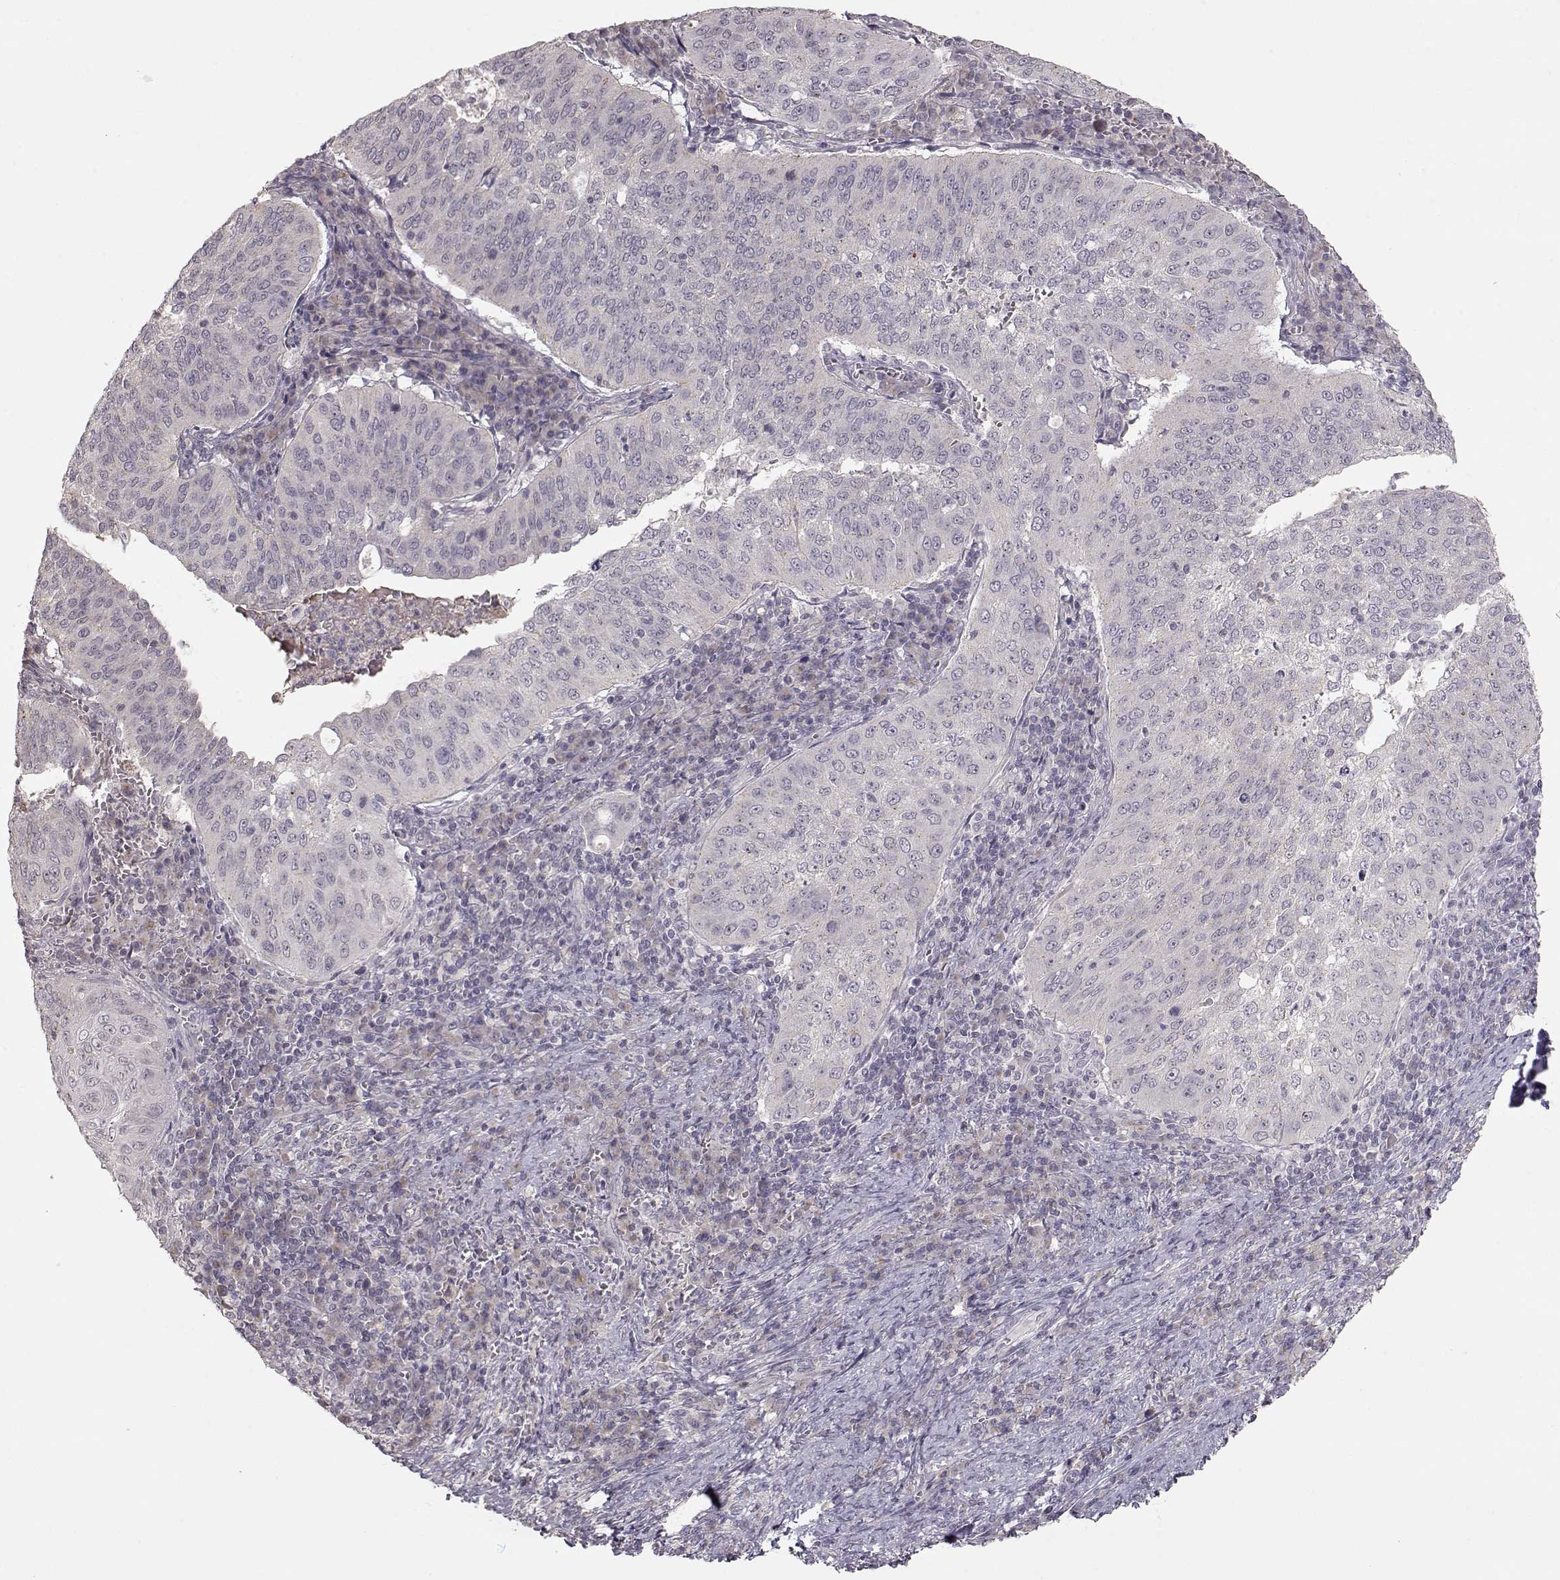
{"staining": {"intensity": "negative", "quantity": "none", "location": "none"}, "tissue": "cervical cancer", "cell_type": "Tumor cells", "image_type": "cancer", "snomed": [{"axis": "morphology", "description": "Squamous cell carcinoma, NOS"}, {"axis": "topography", "description": "Cervix"}], "caption": "Tumor cells show no significant protein positivity in cervical squamous cell carcinoma.", "gene": "PNMT", "patient": {"sex": "female", "age": 39}}